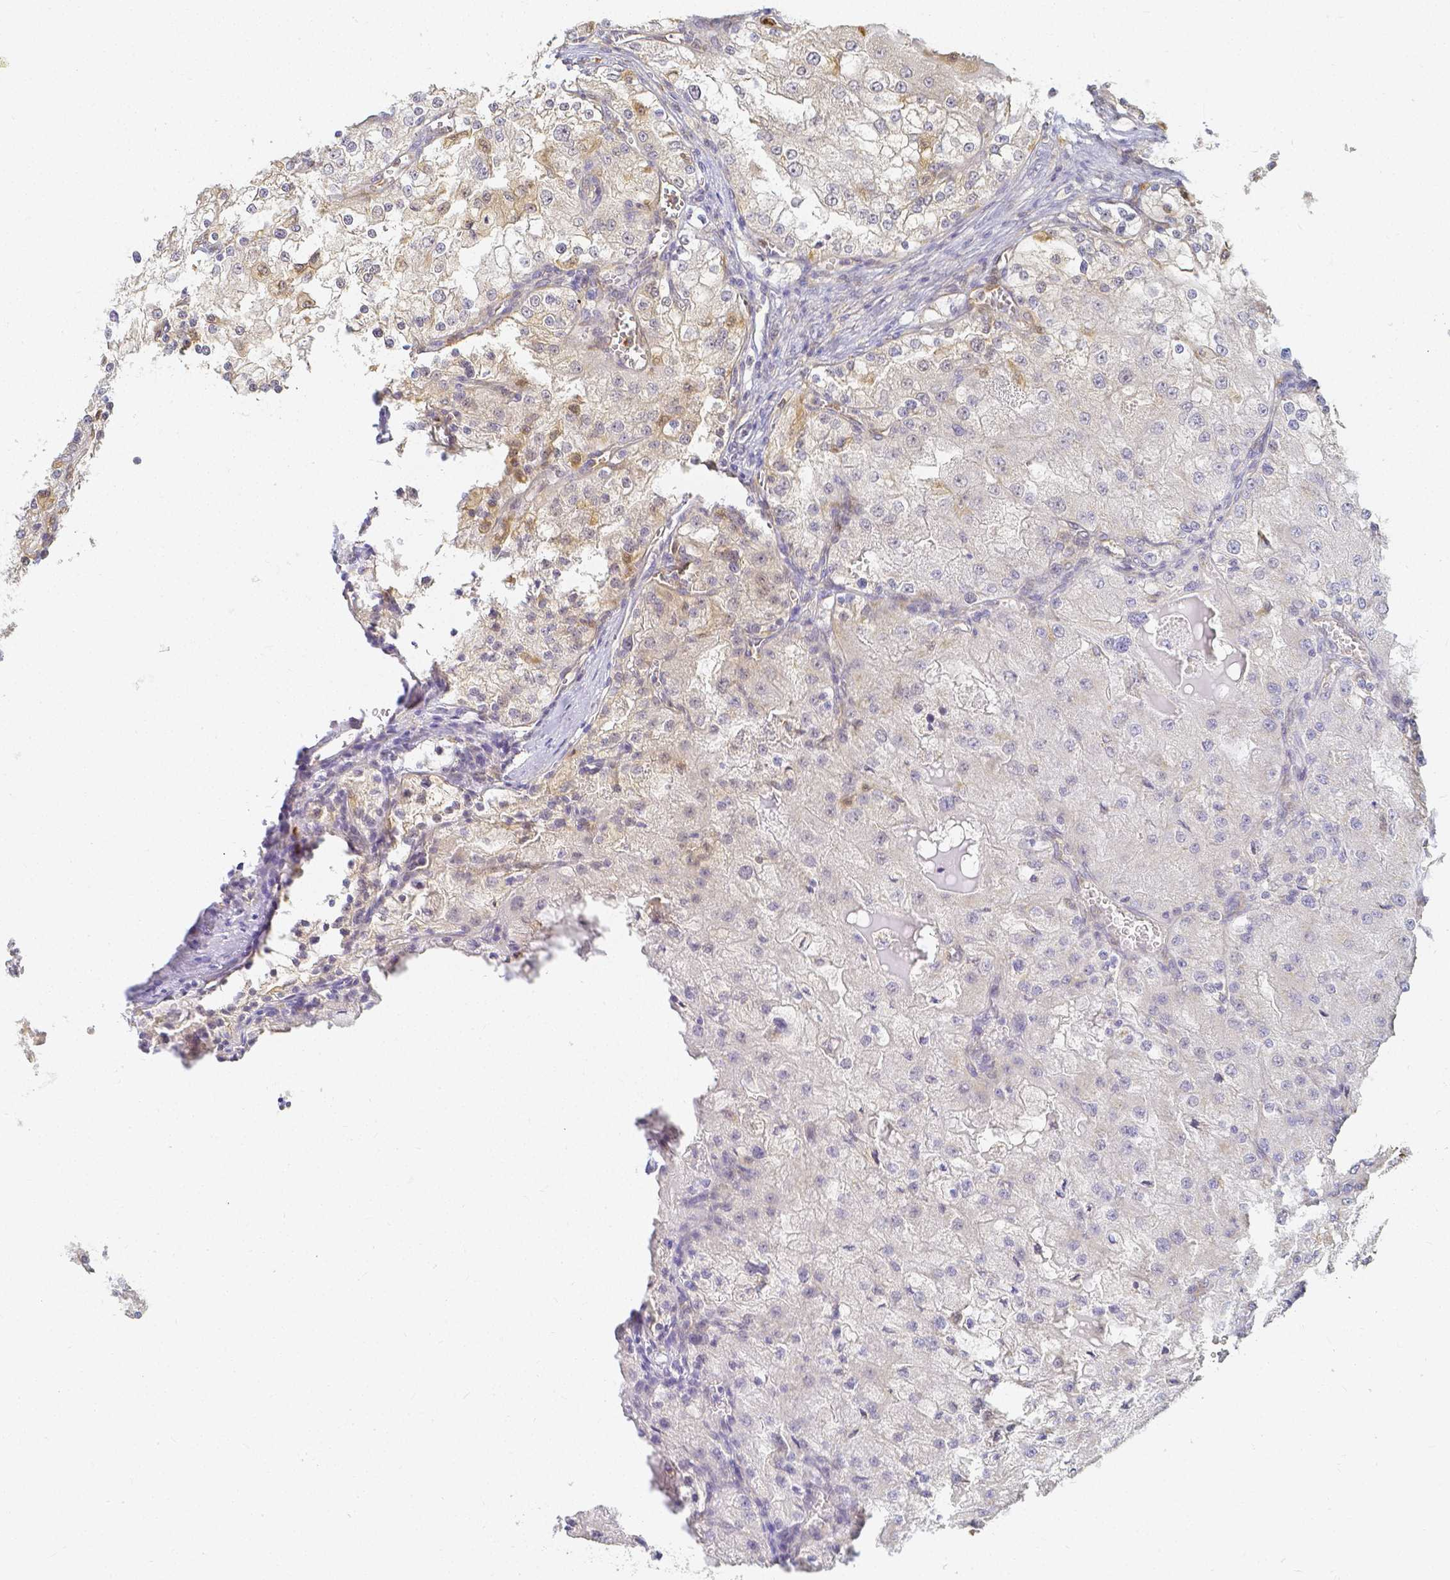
{"staining": {"intensity": "negative", "quantity": "none", "location": "none"}, "tissue": "renal cancer", "cell_type": "Tumor cells", "image_type": "cancer", "snomed": [{"axis": "morphology", "description": "Adenocarcinoma, NOS"}, {"axis": "topography", "description": "Kidney"}], "caption": "An immunohistochemistry (IHC) photomicrograph of adenocarcinoma (renal) is shown. There is no staining in tumor cells of adenocarcinoma (renal).", "gene": "KCNH1", "patient": {"sex": "female", "age": 74}}